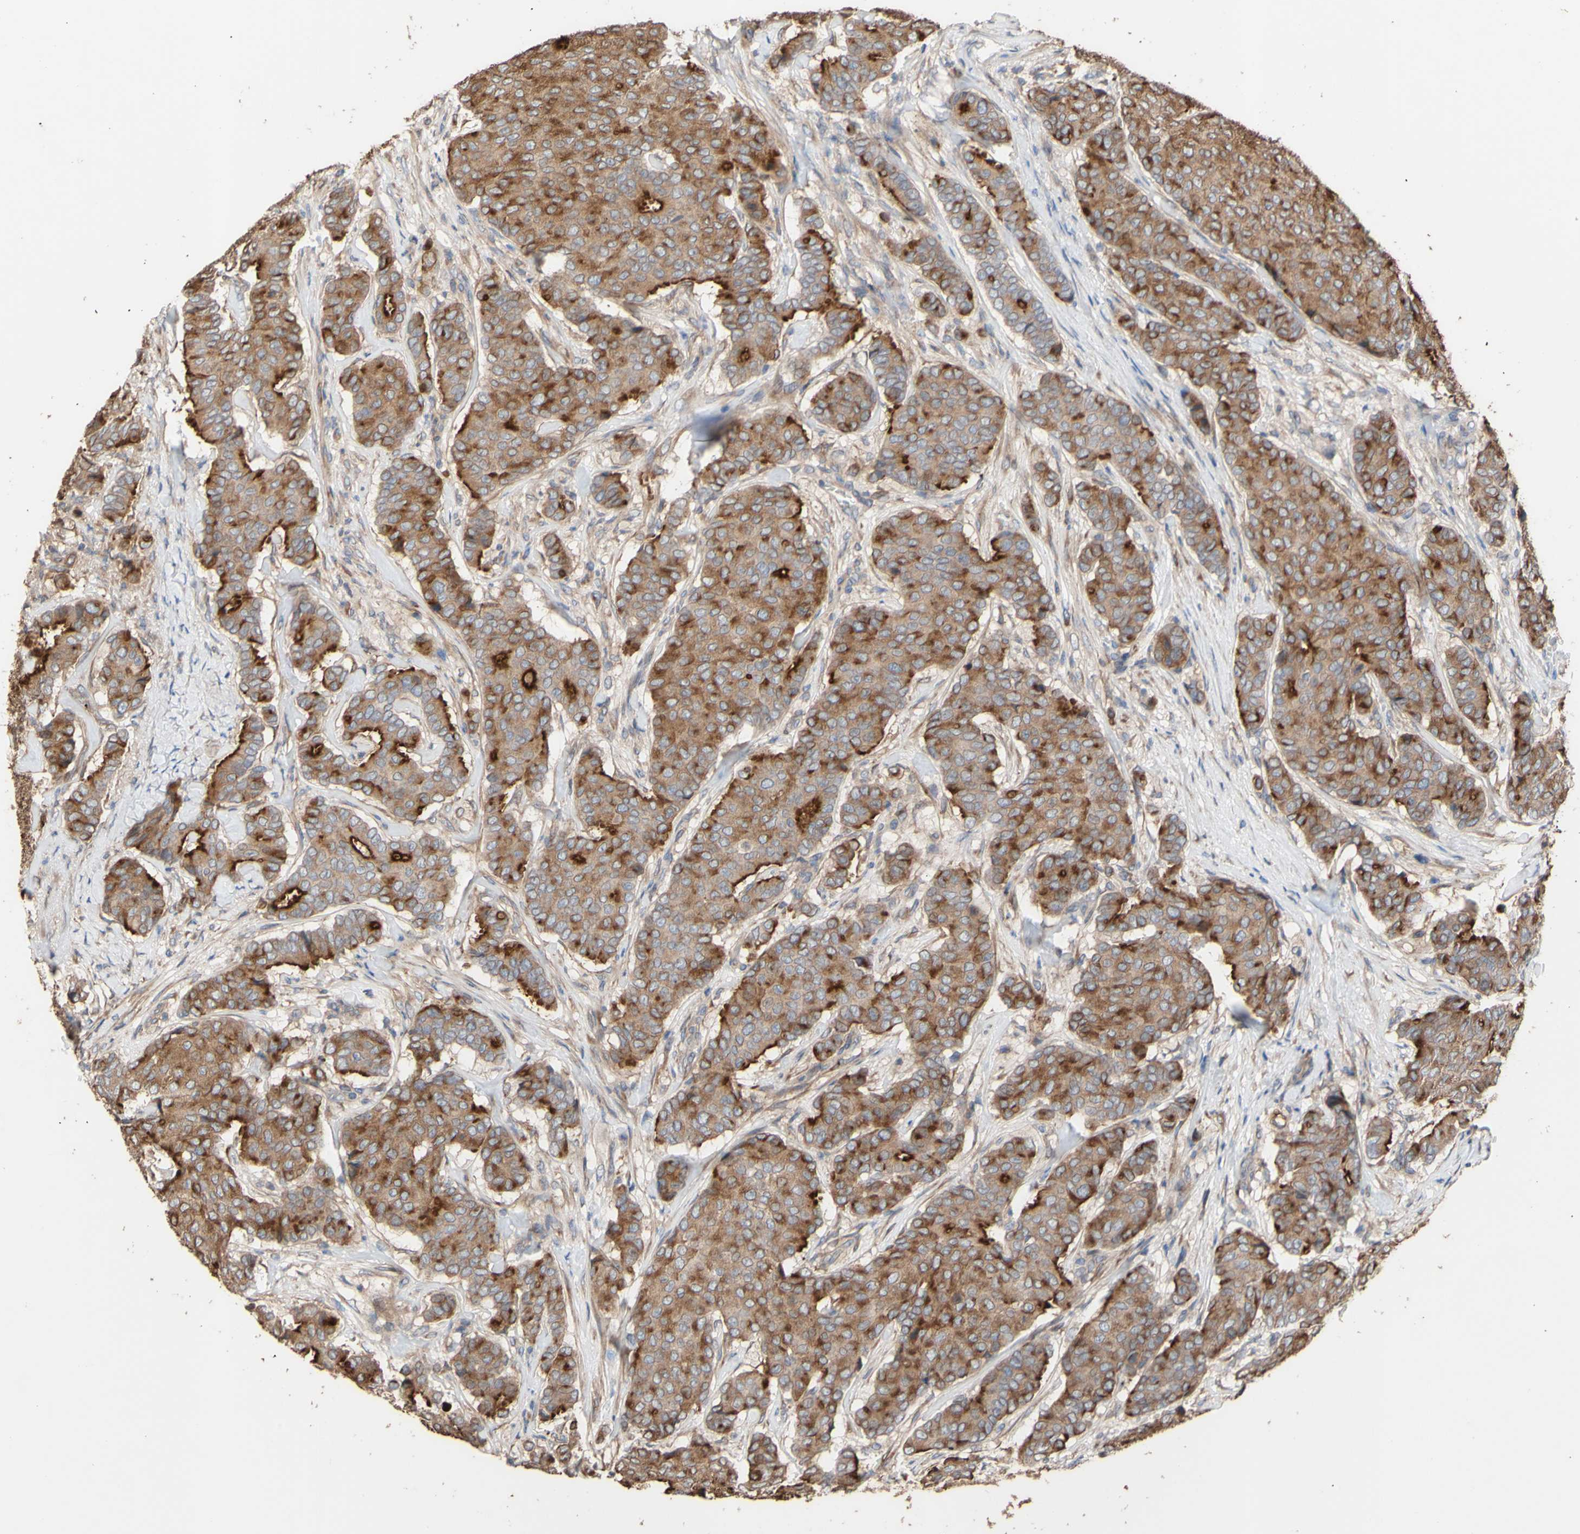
{"staining": {"intensity": "moderate", "quantity": ">75%", "location": "cytoplasmic/membranous"}, "tissue": "breast cancer", "cell_type": "Tumor cells", "image_type": "cancer", "snomed": [{"axis": "morphology", "description": "Duct carcinoma"}, {"axis": "topography", "description": "Breast"}], "caption": "Tumor cells show medium levels of moderate cytoplasmic/membranous staining in about >75% of cells in breast invasive ductal carcinoma. (DAB IHC, brown staining for protein, blue staining for nuclei).", "gene": "NECTIN3", "patient": {"sex": "female", "age": 75}}